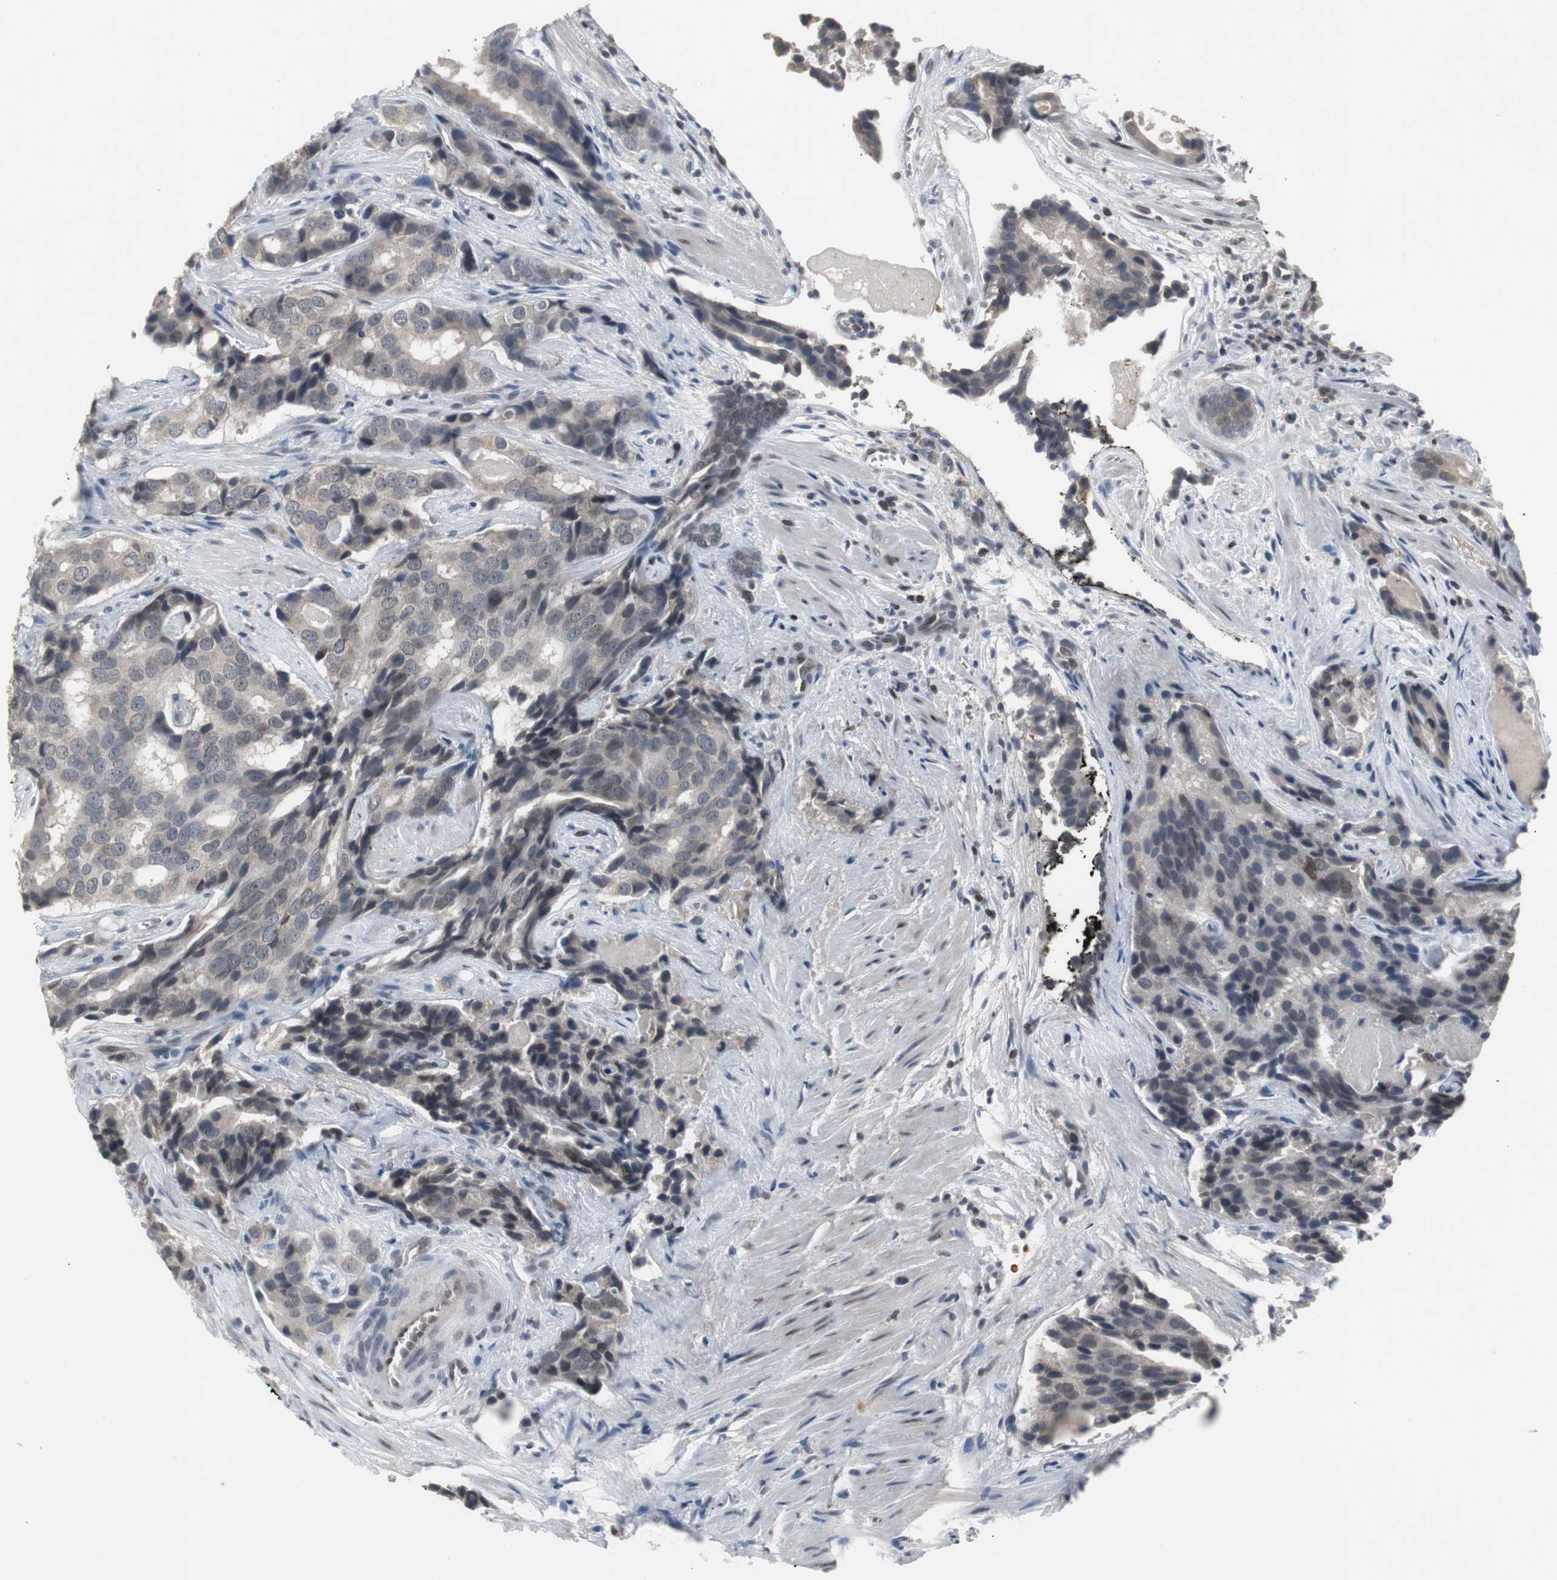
{"staining": {"intensity": "weak", "quantity": "<25%", "location": "cytoplasmic/membranous"}, "tissue": "prostate cancer", "cell_type": "Tumor cells", "image_type": "cancer", "snomed": [{"axis": "morphology", "description": "Adenocarcinoma, High grade"}, {"axis": "topography", "description": "Prostate"}], "caption": "Prostate high-grade adenocarcinoma stained for a protein using immunohistochemistry (IHC) shows no positivity tumor cells.", "gene": "ZNF396", "patient": {"sex": "male", "age": 58}}